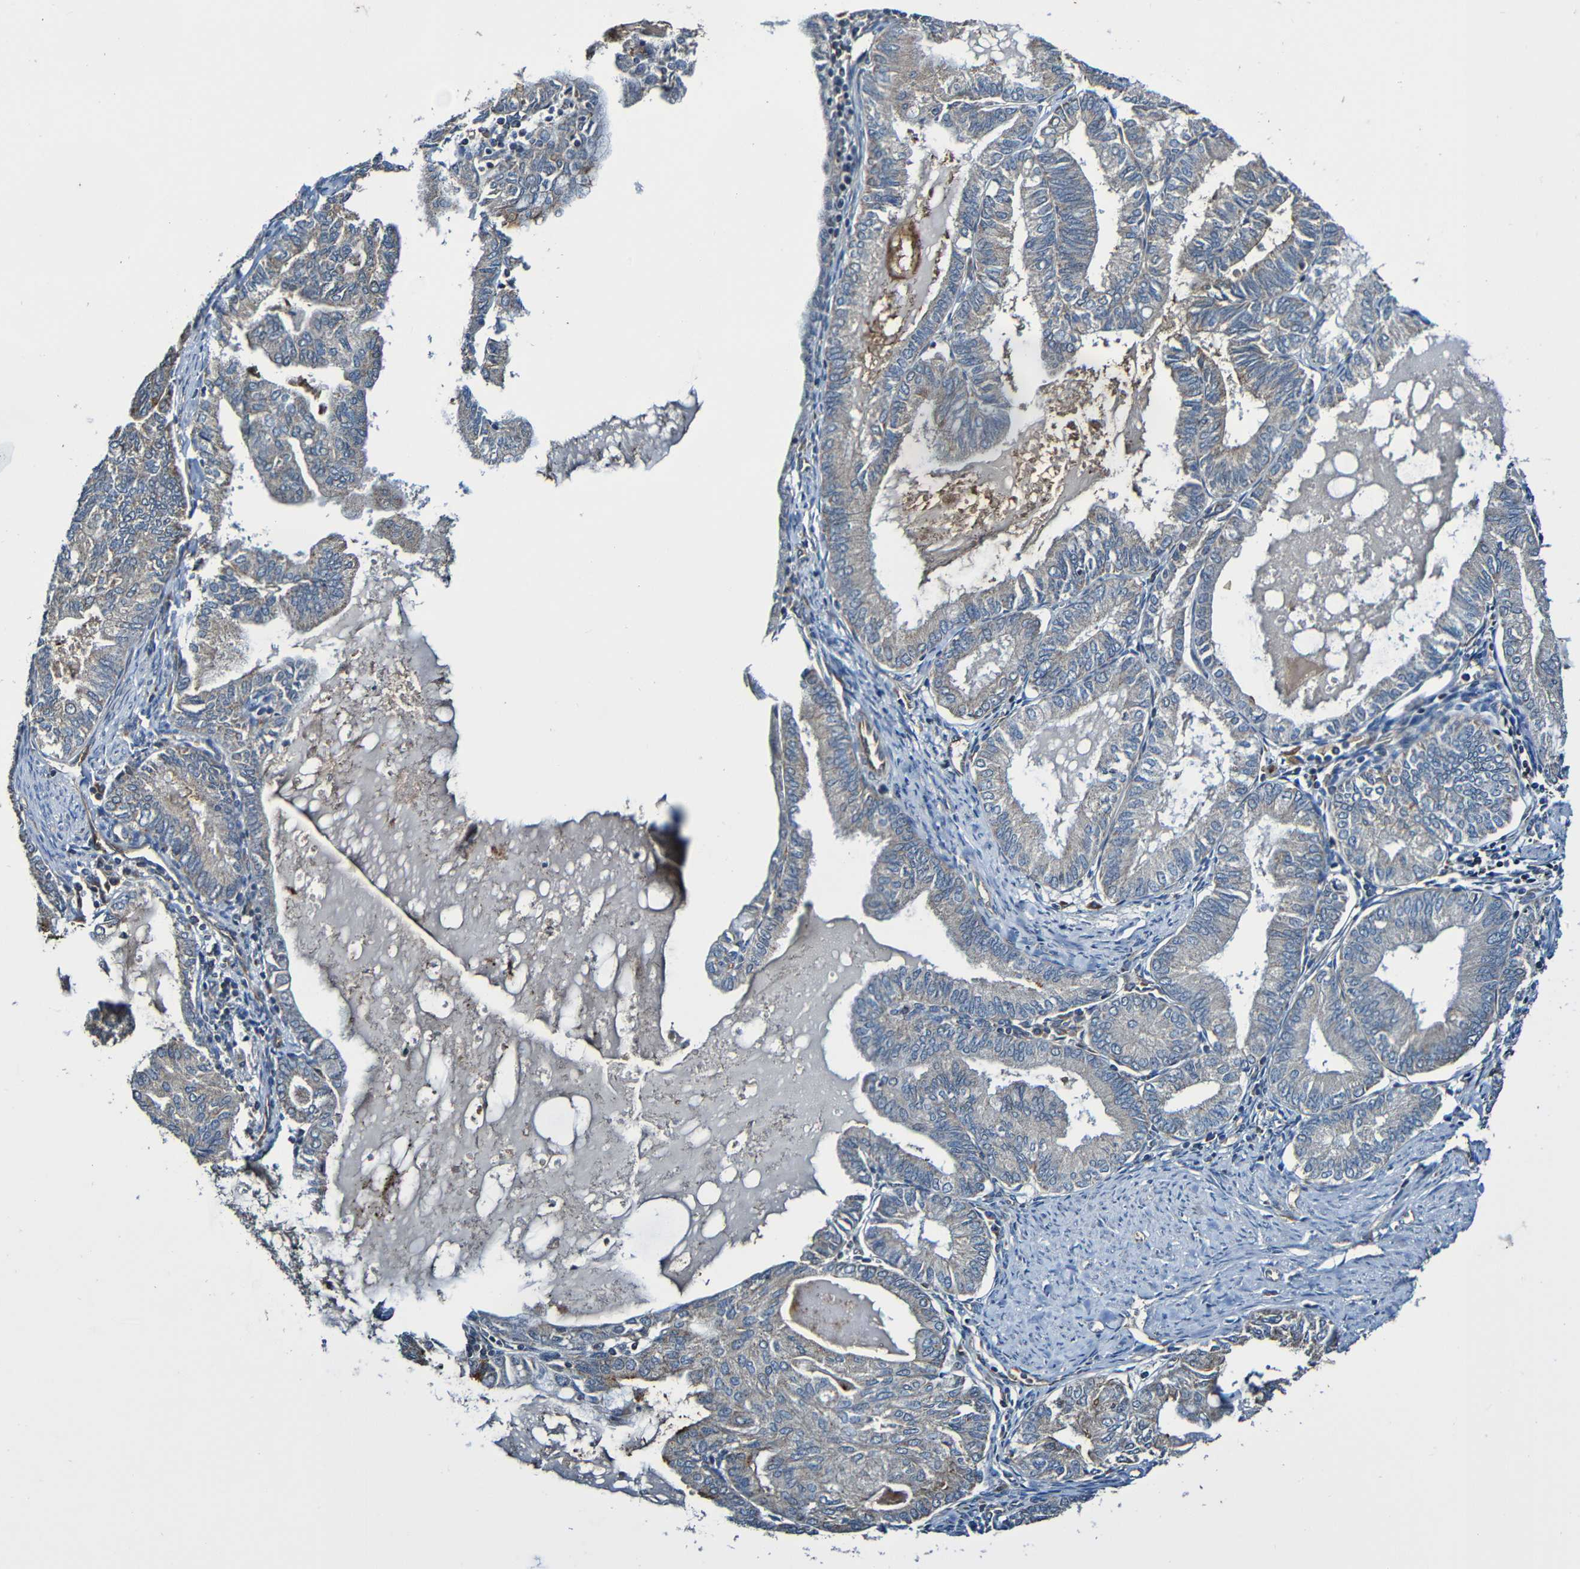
{"staining": {"intensity": "weak", "quantity": "25%-75%", "location": "cytoplasmic/membranous"}, "tissue": "endometrial cancer", "cell_type": "Tumor cells", "image_type": "cancer", "snomed": [{"axis": "morphology", "description": "Adenocarcinoma, NOS"}, {"axis": "topography", "description": "Endometrium"}], "caption": "Weak cytoplasmic/membranous staining for a protein is seen in approximately 25%-75% of tumor cells of endometrial cancer (adenocarcinoma) using immunohistochemistry.", "gene": "ADAM15", "patient": {"sex": "female", "age": 86}}